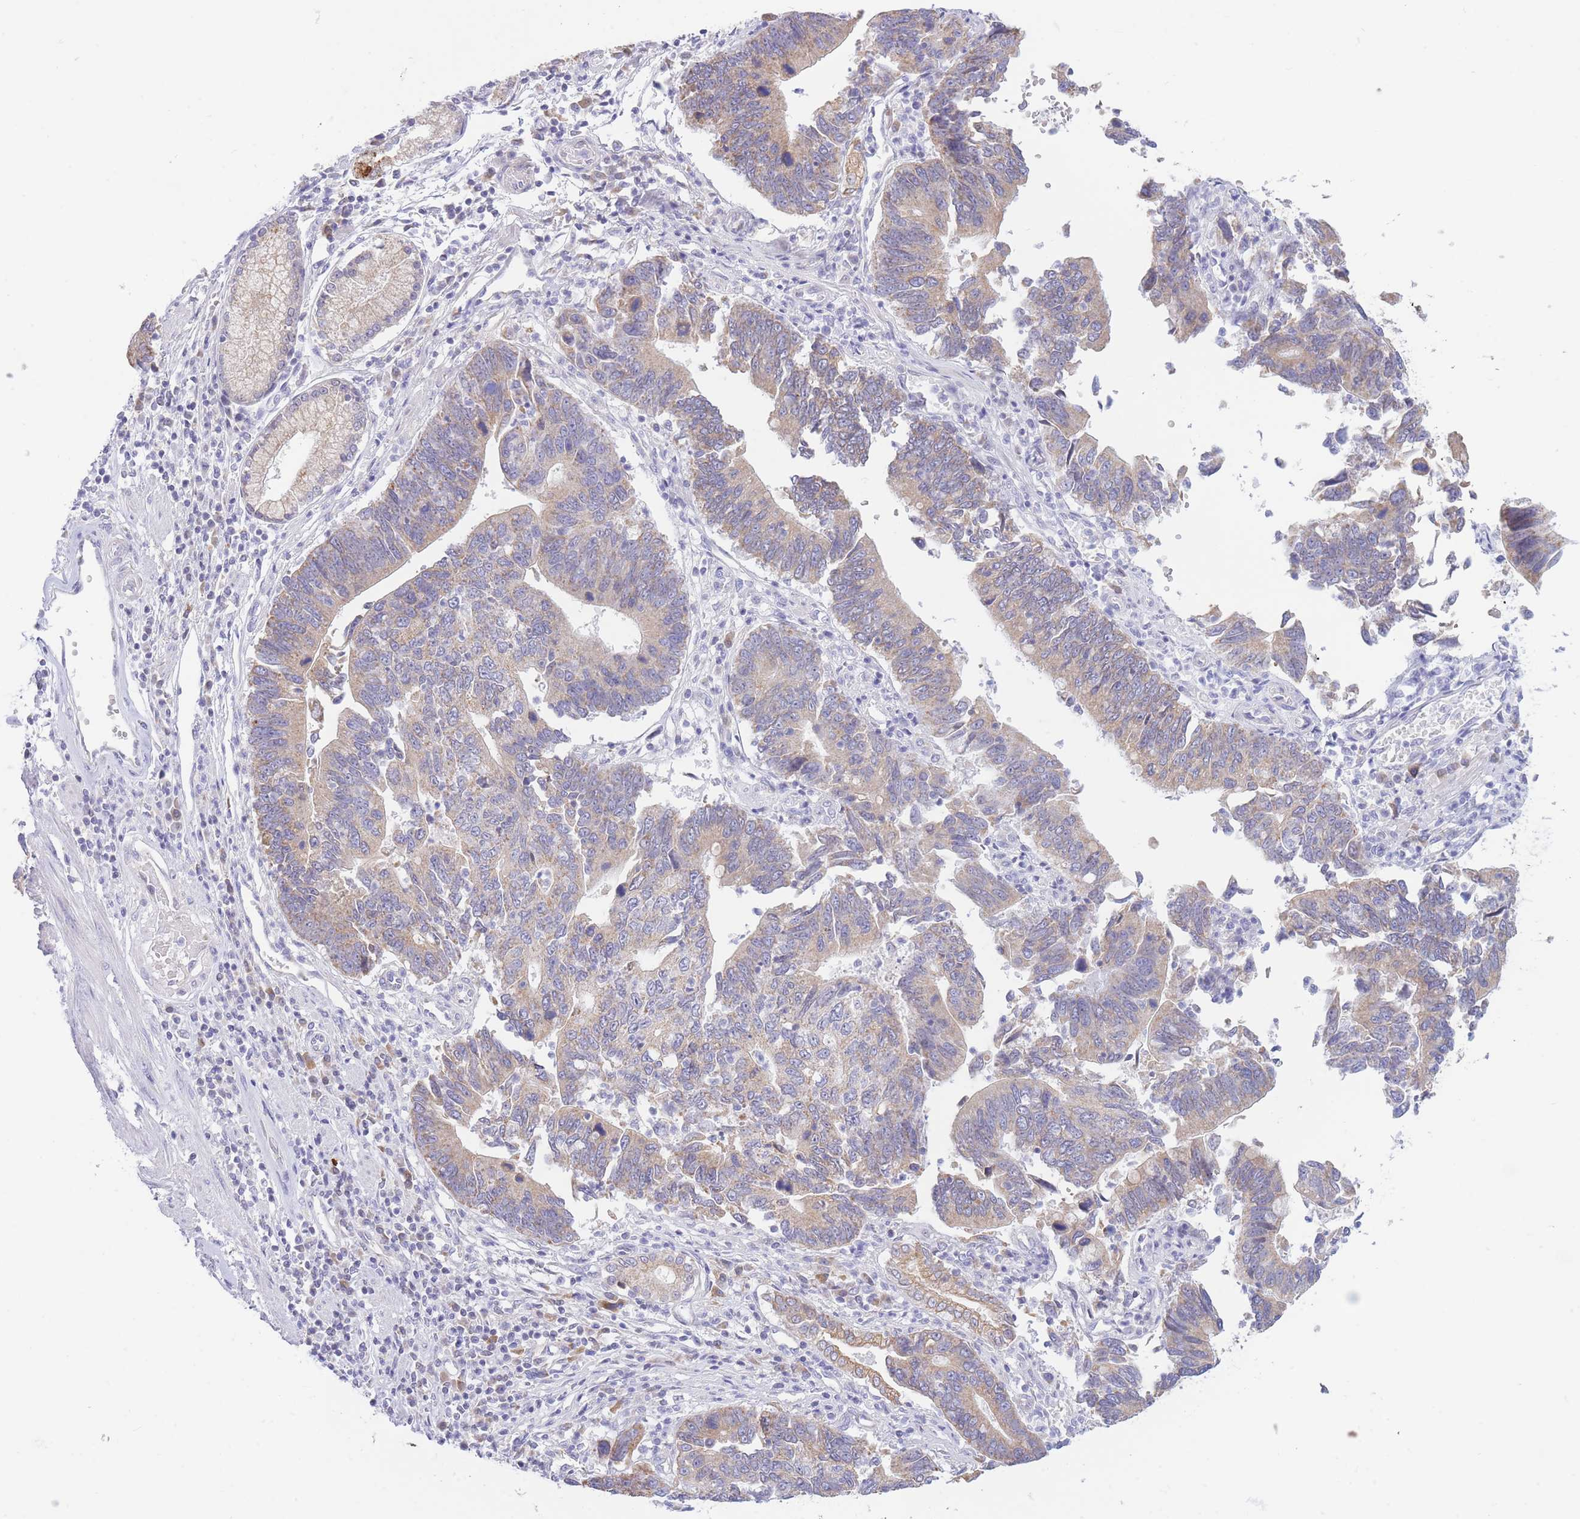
{"staining": {"intensity": "weak", "quantity": "25%-75%", "location": "cytoplasmic/membranous"}, "tissue": "stomach cancer", "cell_type": "Tumor cells", "image_type": "cancer", "snomed": [{"axis": "morphology", "description": "Adenocarcinoma, NOS"}, {"axis": "topography", "description": "Stomach"}], "caption": "Immunohistochemistry staining of stomach adenocarcinoma, which demonstrates low levels of weak cytoplasmic/membranous staining in about 25%-75% of tumor cells indicating weak cytoplasmic/membranous protein expression. The staining was performed using DAB (brown) for protein detection and nuclei were counterstained in hematoxylin (blue).", "gene": "NANP", "patient": {"sex": "male", "age": 59}}